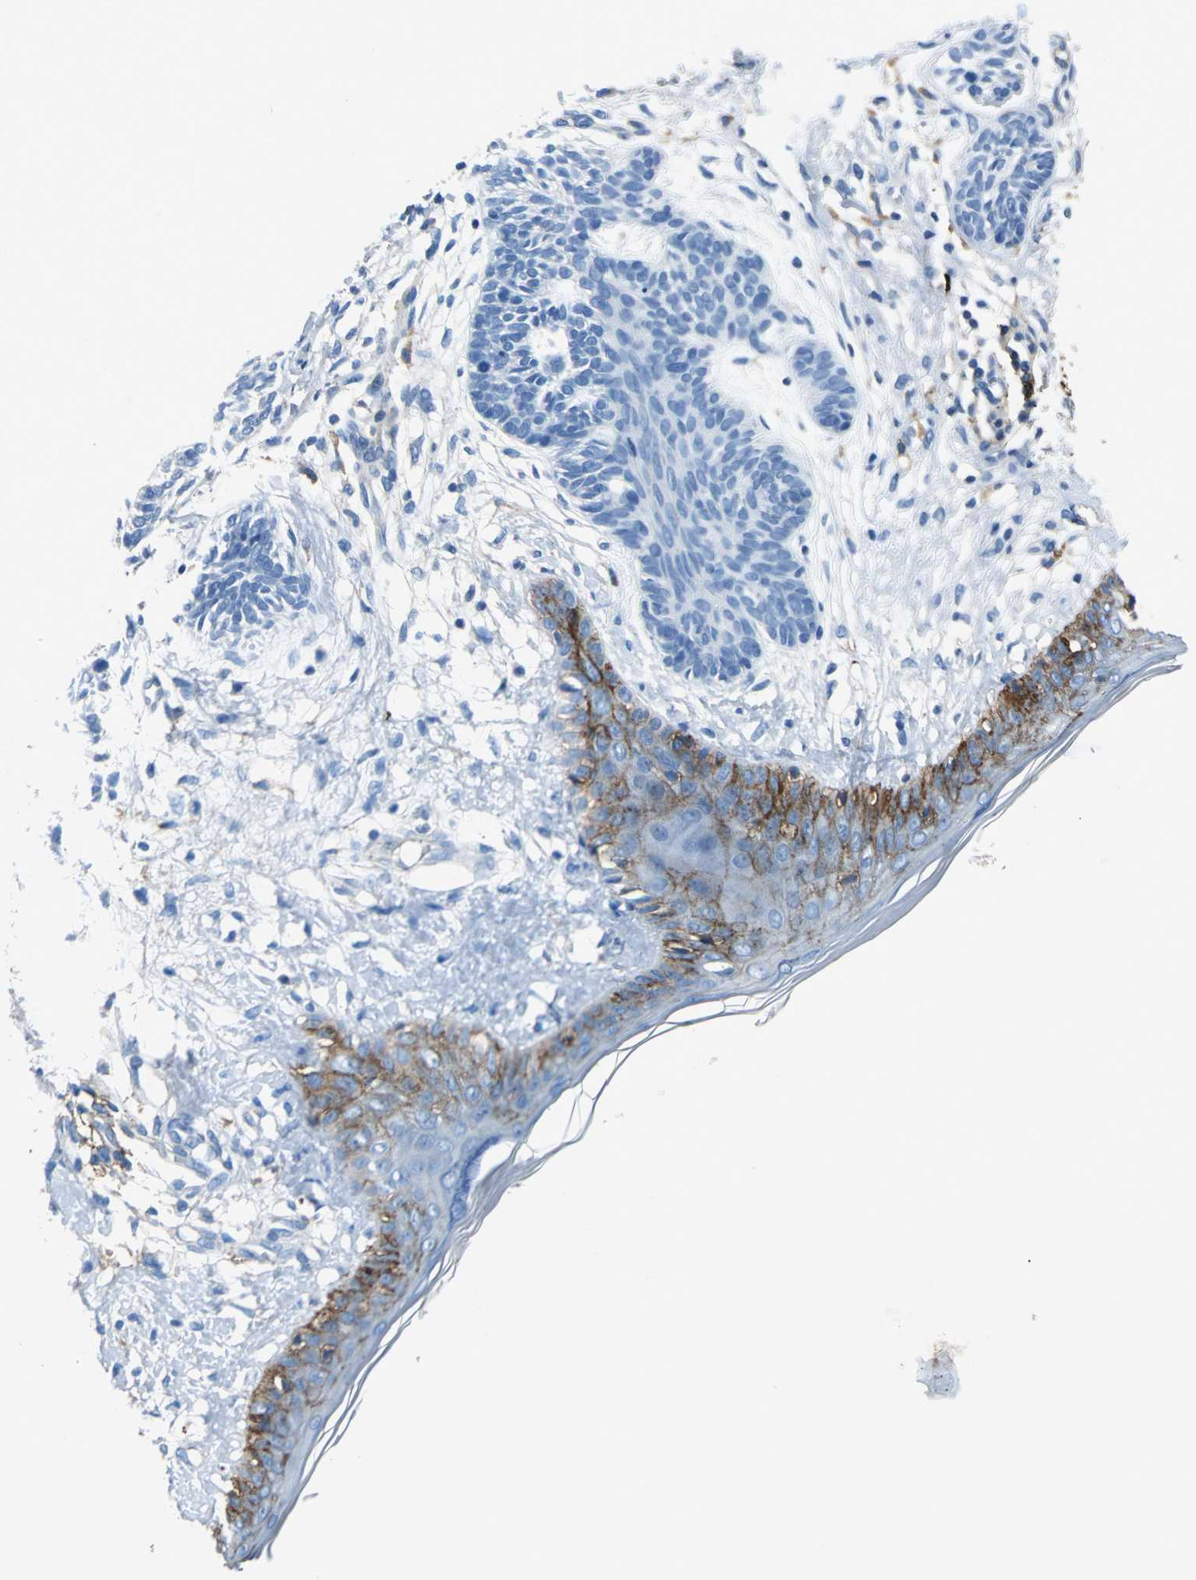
{"staining": {"intensity": "negative", "quantity": "none", "location": "none"}, "tissue": "skin cancer", "cell_type": "Tumor cells", "image_type": "cancer", "snomed": [{"axis": "morphology", "description": "Normal tissue, NOS"}, {"axis": "morphology", "description": "Basal cell carcinoma"}, {"axis": "topography", "description": "Skin"}], "caption": "High power microscopy micrograph of an IHC histopathology image of skin cancer, revealing no significant positivity in tumor cells. (DAB IHC visualized using brightfield microscopy, high magnification).", "gene": "RPS13", "patient": {"sex": "male", "age": 63}}